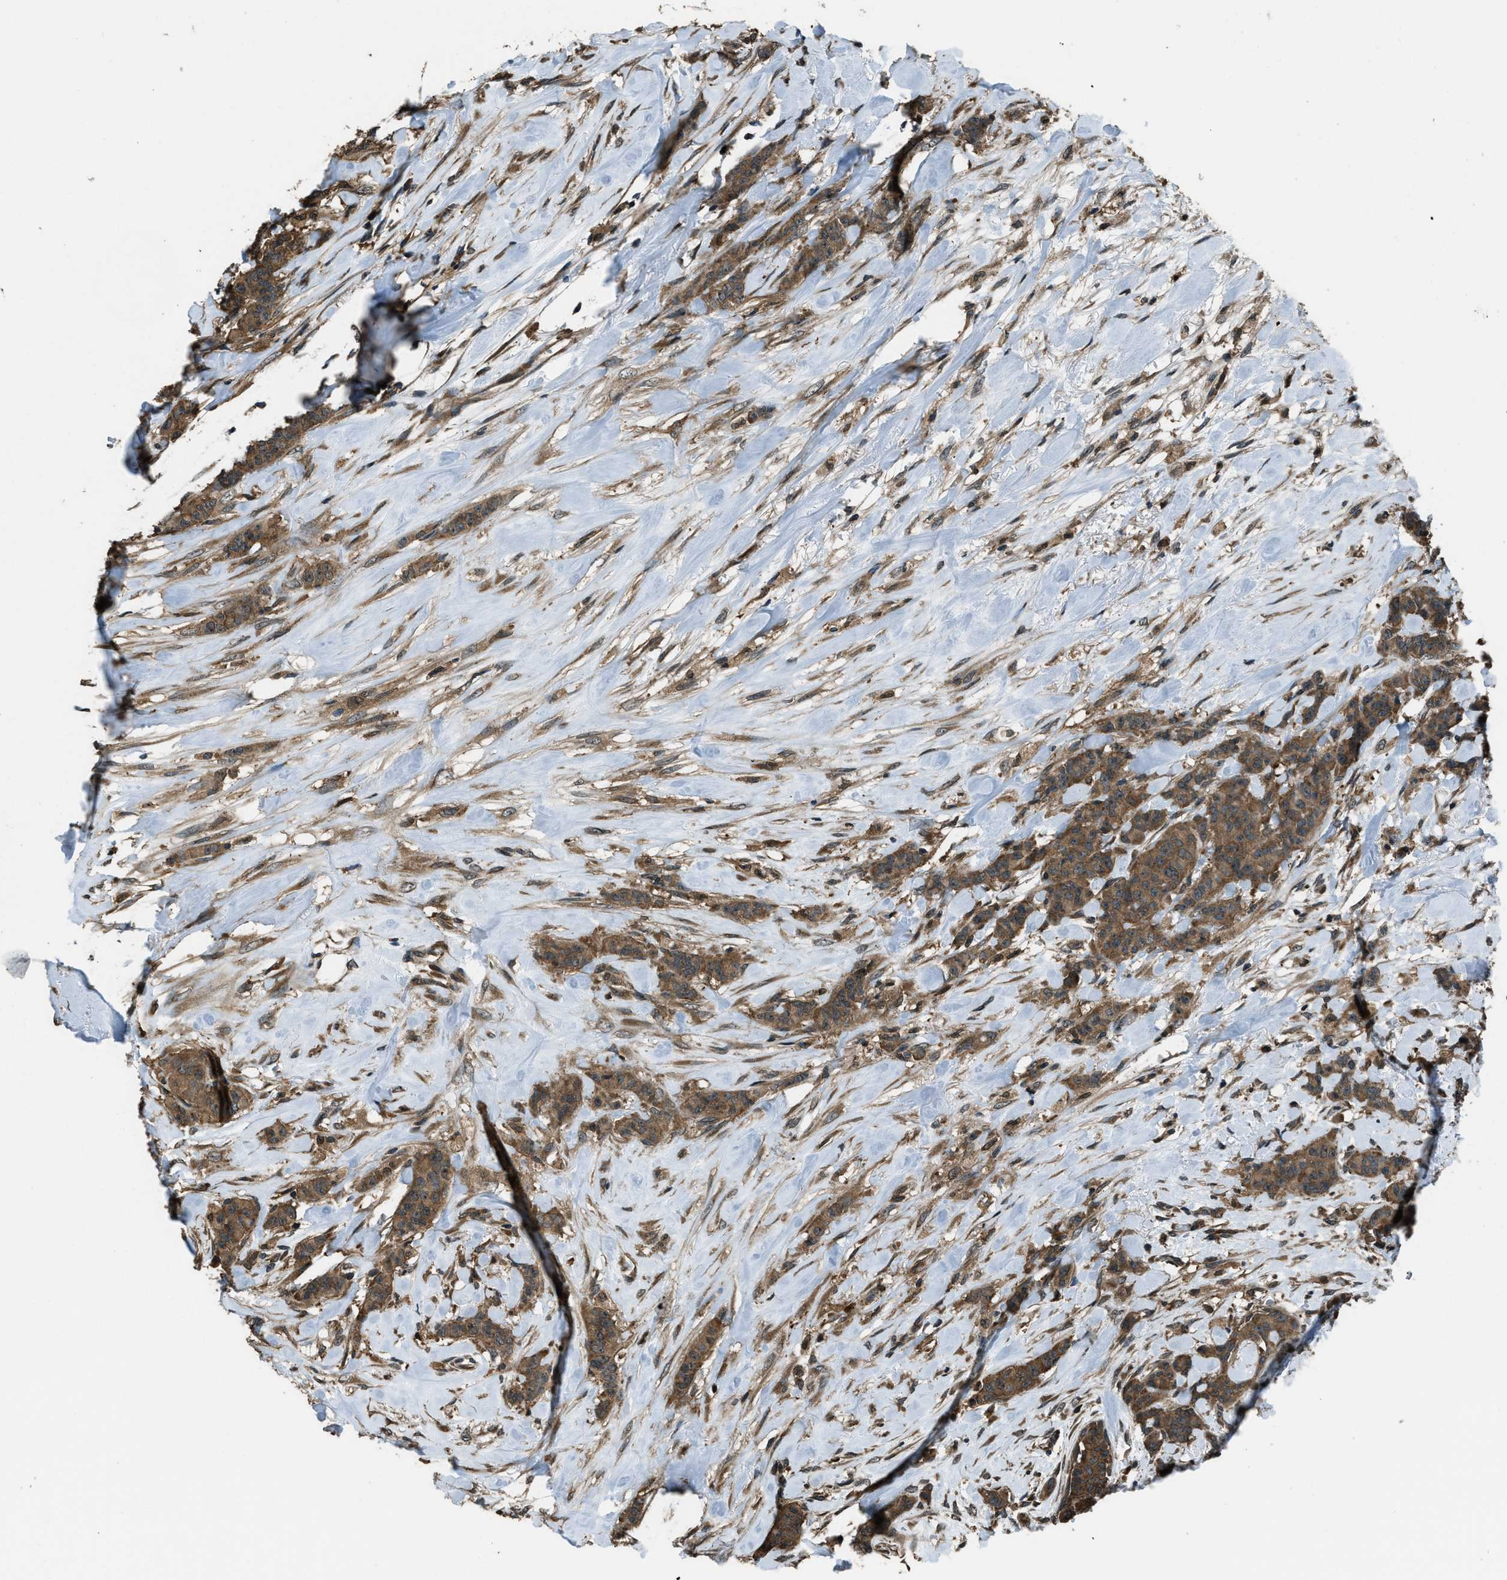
{"staining": {"intensity": "moderate", "quantity": ">75%", "location": "cytoplasmic/membranous"}, "tissue": "breast cancer", "cell_type": "Tumor cells", "image_type": "cancer", "snomed": [{"axis": "morphology", "description": "Normal tissue, NOS"}, {"axis": "morphology", "description": "Duct carcinoma"}, {"axis": "topography", "description": "Breast"}], "caption": "Immunohistochemical staining of breast intraductal carcinoma reveals moderate cytoplasmic/membranous protein expression in about >75% of tumor cells.", "gene": "TRIM4", "patient": {"sex": "female", "age": 40}}